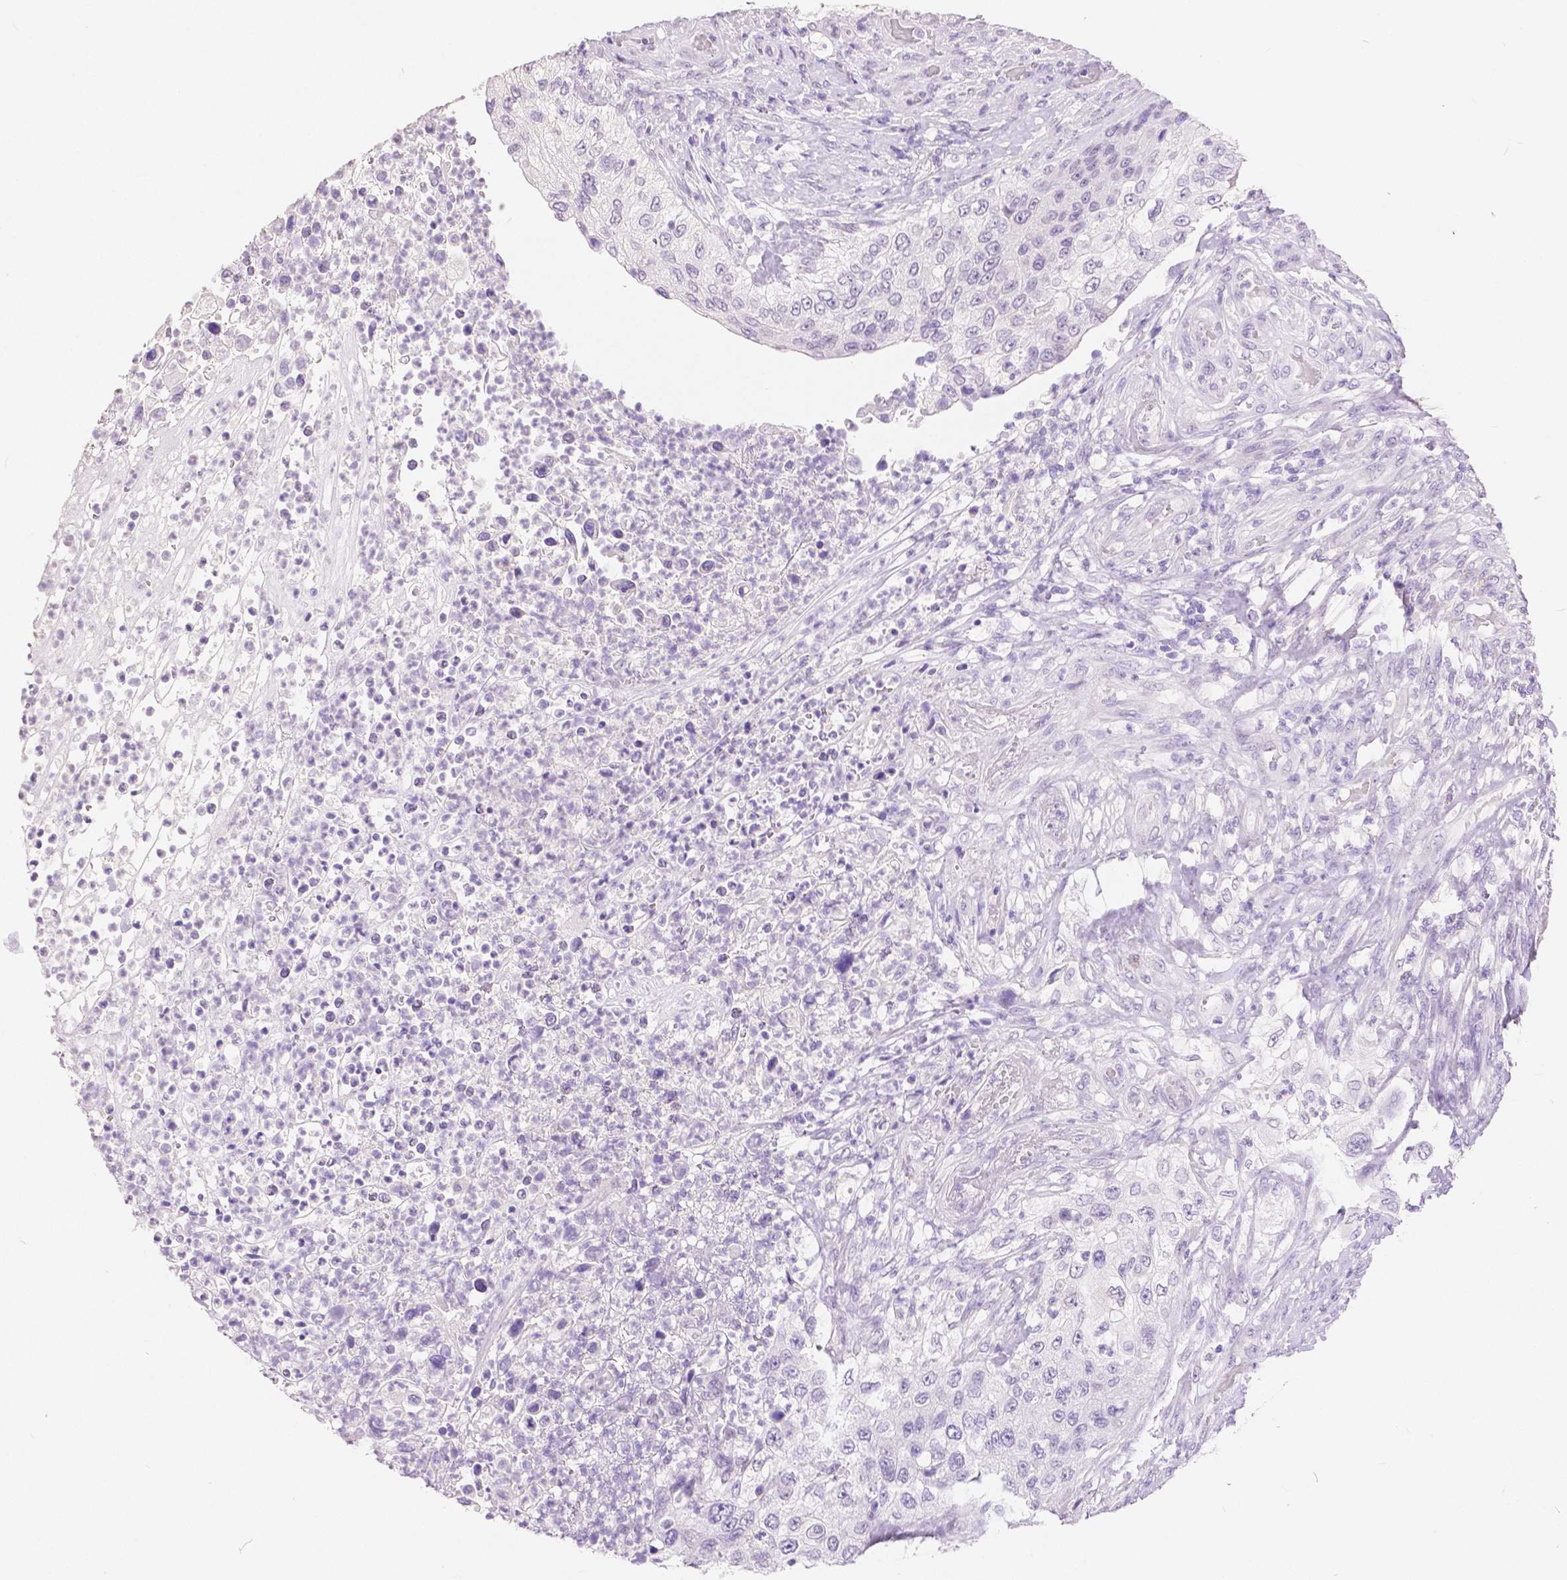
{"staining": {"intensity": "negative", "quantity": "none", "location": "none"}, "tissue": "urothelial cancer", "cell_type": "Tumor cells", "image_type": "cancer", "snomed": [{"axis": "morphology", "description": "Urothelial carcinoma, High grade"}, {"axis": "topography", "description": "Urinary bladder"}], "caption": "Immunohistochemistry of urothelial cancer demonstrates no staining in tumor cells.", "gene": "HNF1B", "patient": {"sex": "female", "age": 60}}